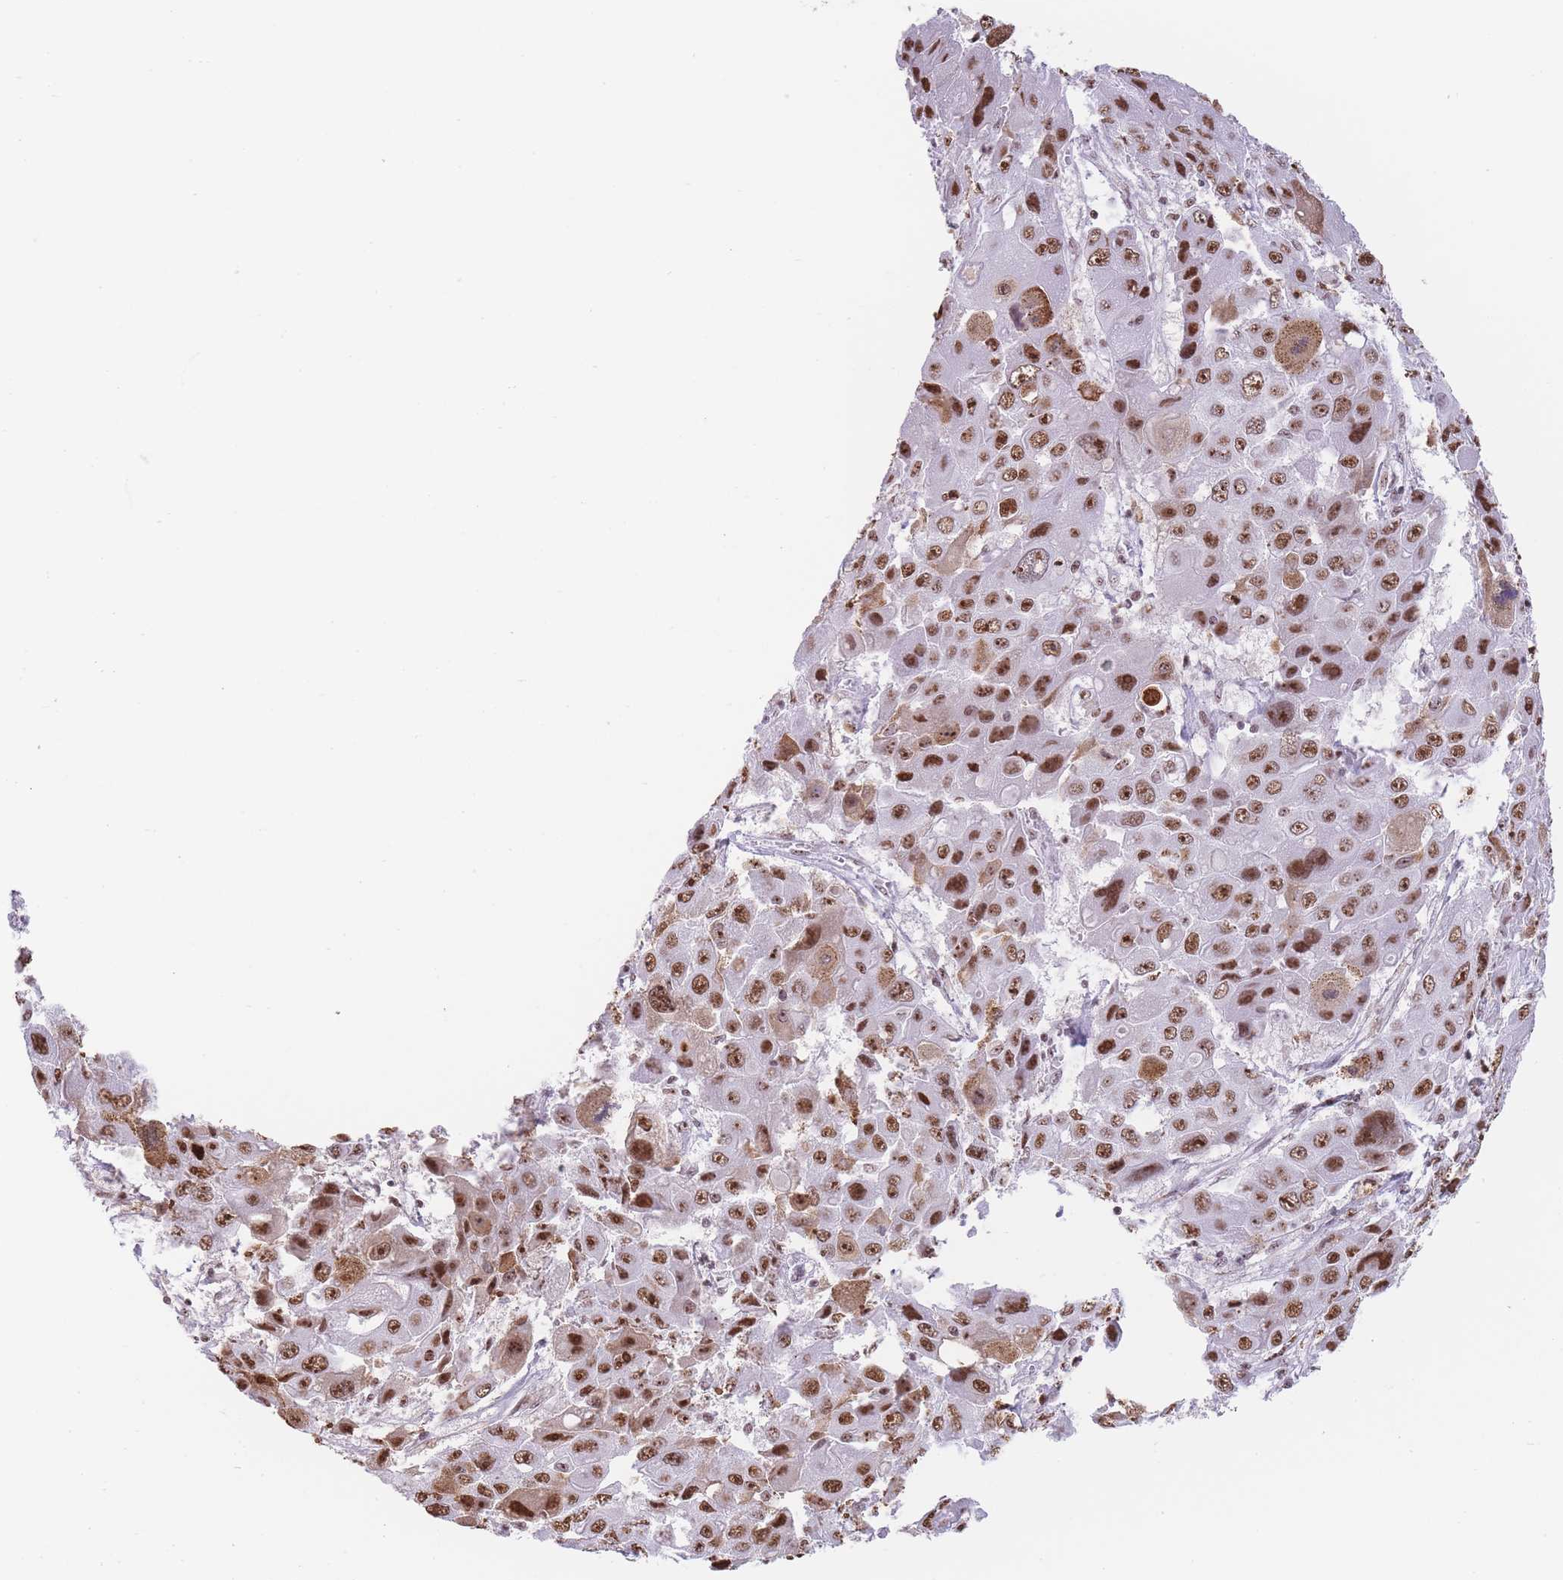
{"staining": {"intensity": "moderate", "quantity": ">75%", "location": "nuclear"}, "tissue": "liver cancer", "cell_type": "Tumor cells", "image_type": "cancer", "snomed": [{"axis": "morphology", "description": "Cholangiocarcinoma"}, {"axis": "topography", "description": "Liver"}], "caption": "This image demonstrates immunohistochemistry staining of liver cholangiocarcinoma, with medium moderate nuclear positivity in about >75% of tumor cells.", "gene": "EVC2", "patient": {"sex": "male", "age": 67}}